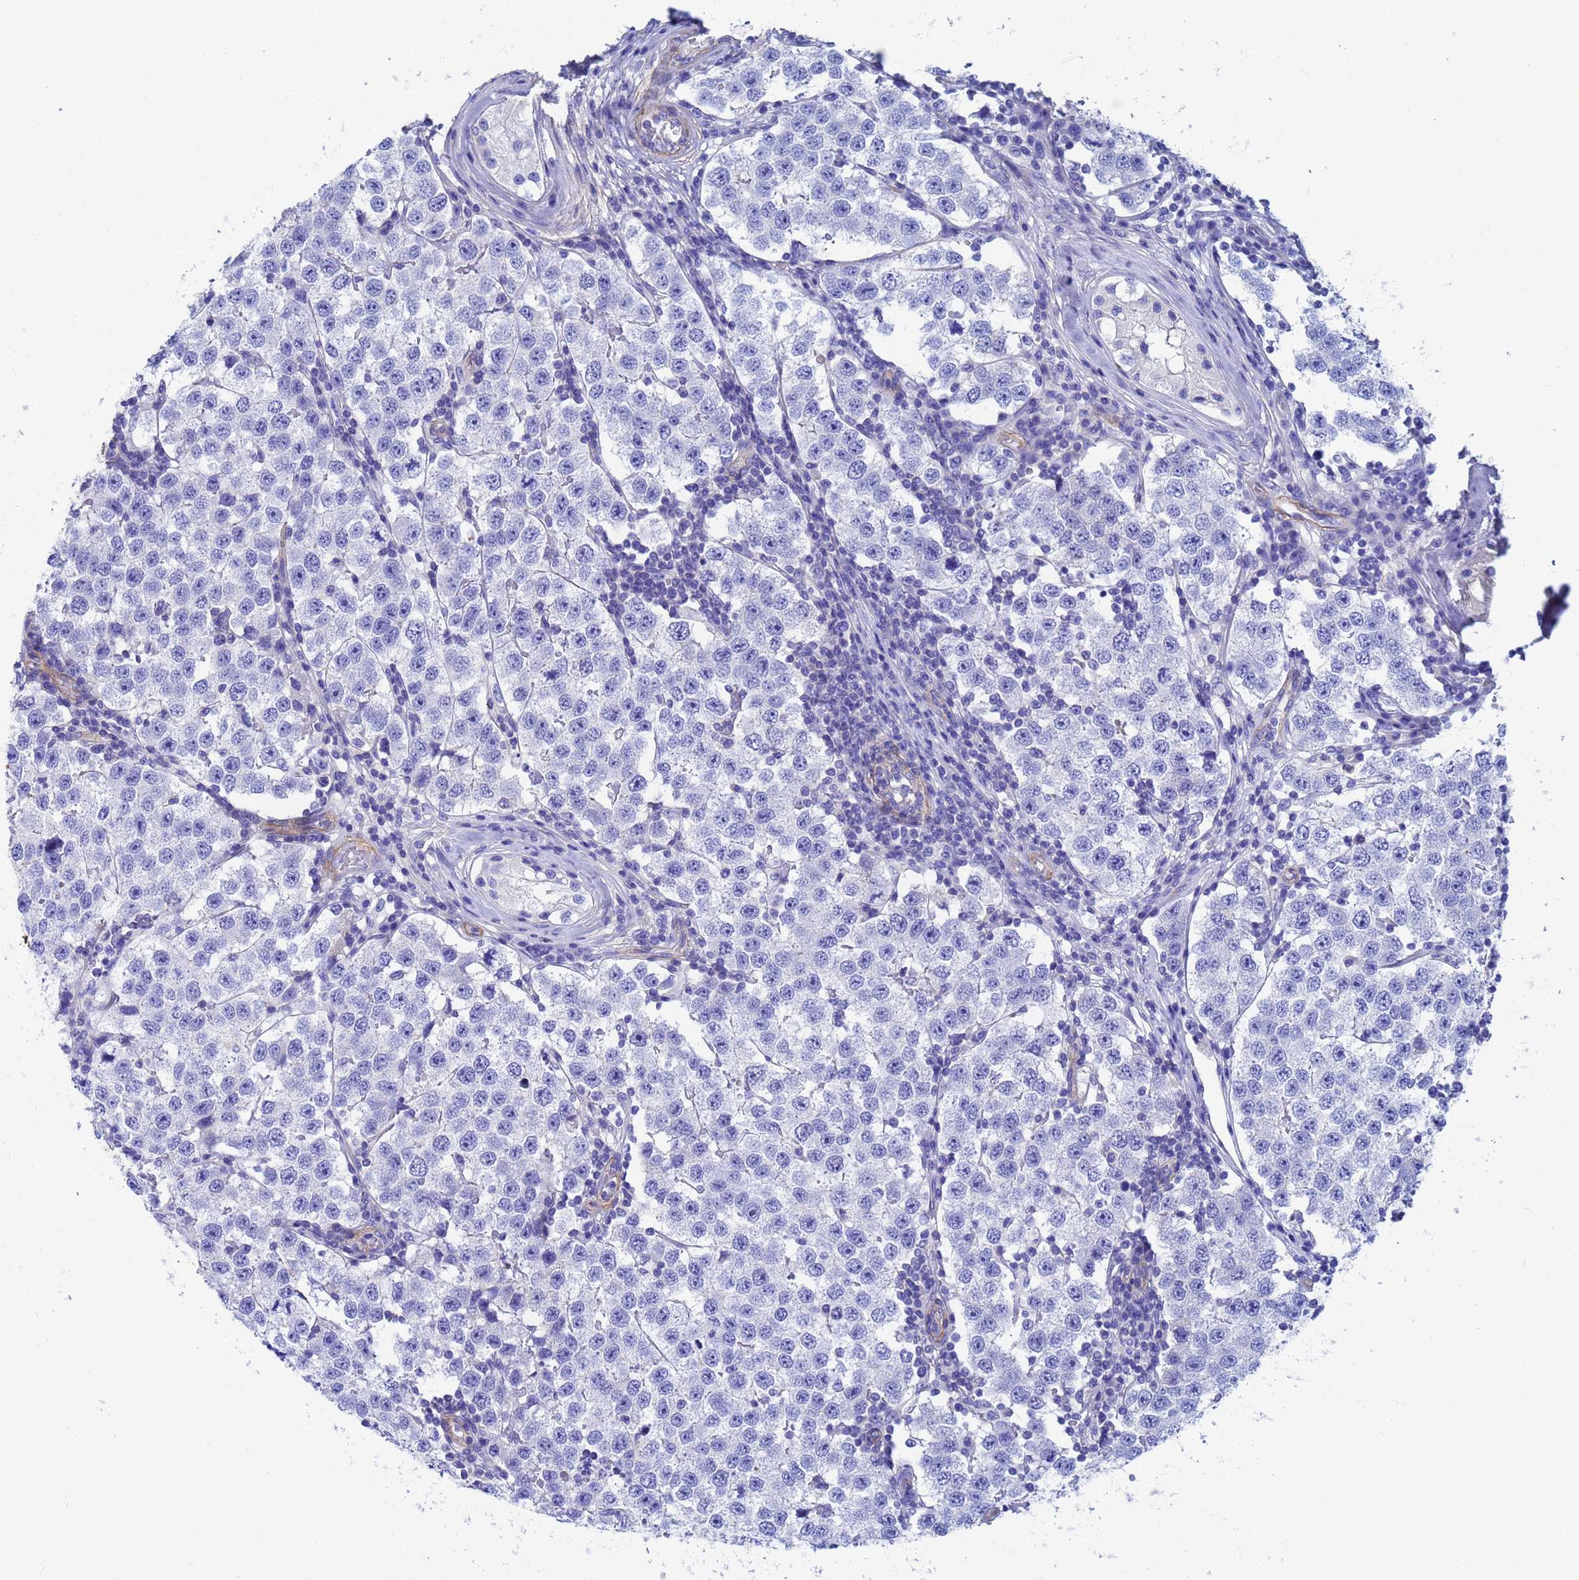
{"staining": {"intensity": "negative", "quantity": "none", "location": "none"}, "tissue": "testis cancer", "cell_type": "Tumor cells", "image_type": "cancer", "snomed": [{"axis": "morphology", "description": "Seminoma, NOS"}, {"axis": "topography", "description": "Testis"}], "caption": "Testis cancer (seminoma) stained for a protein using IHC demonstrates no staining tumor cells.", "gene": "CST4", "patient": {"sex": "male", "age": 34}}